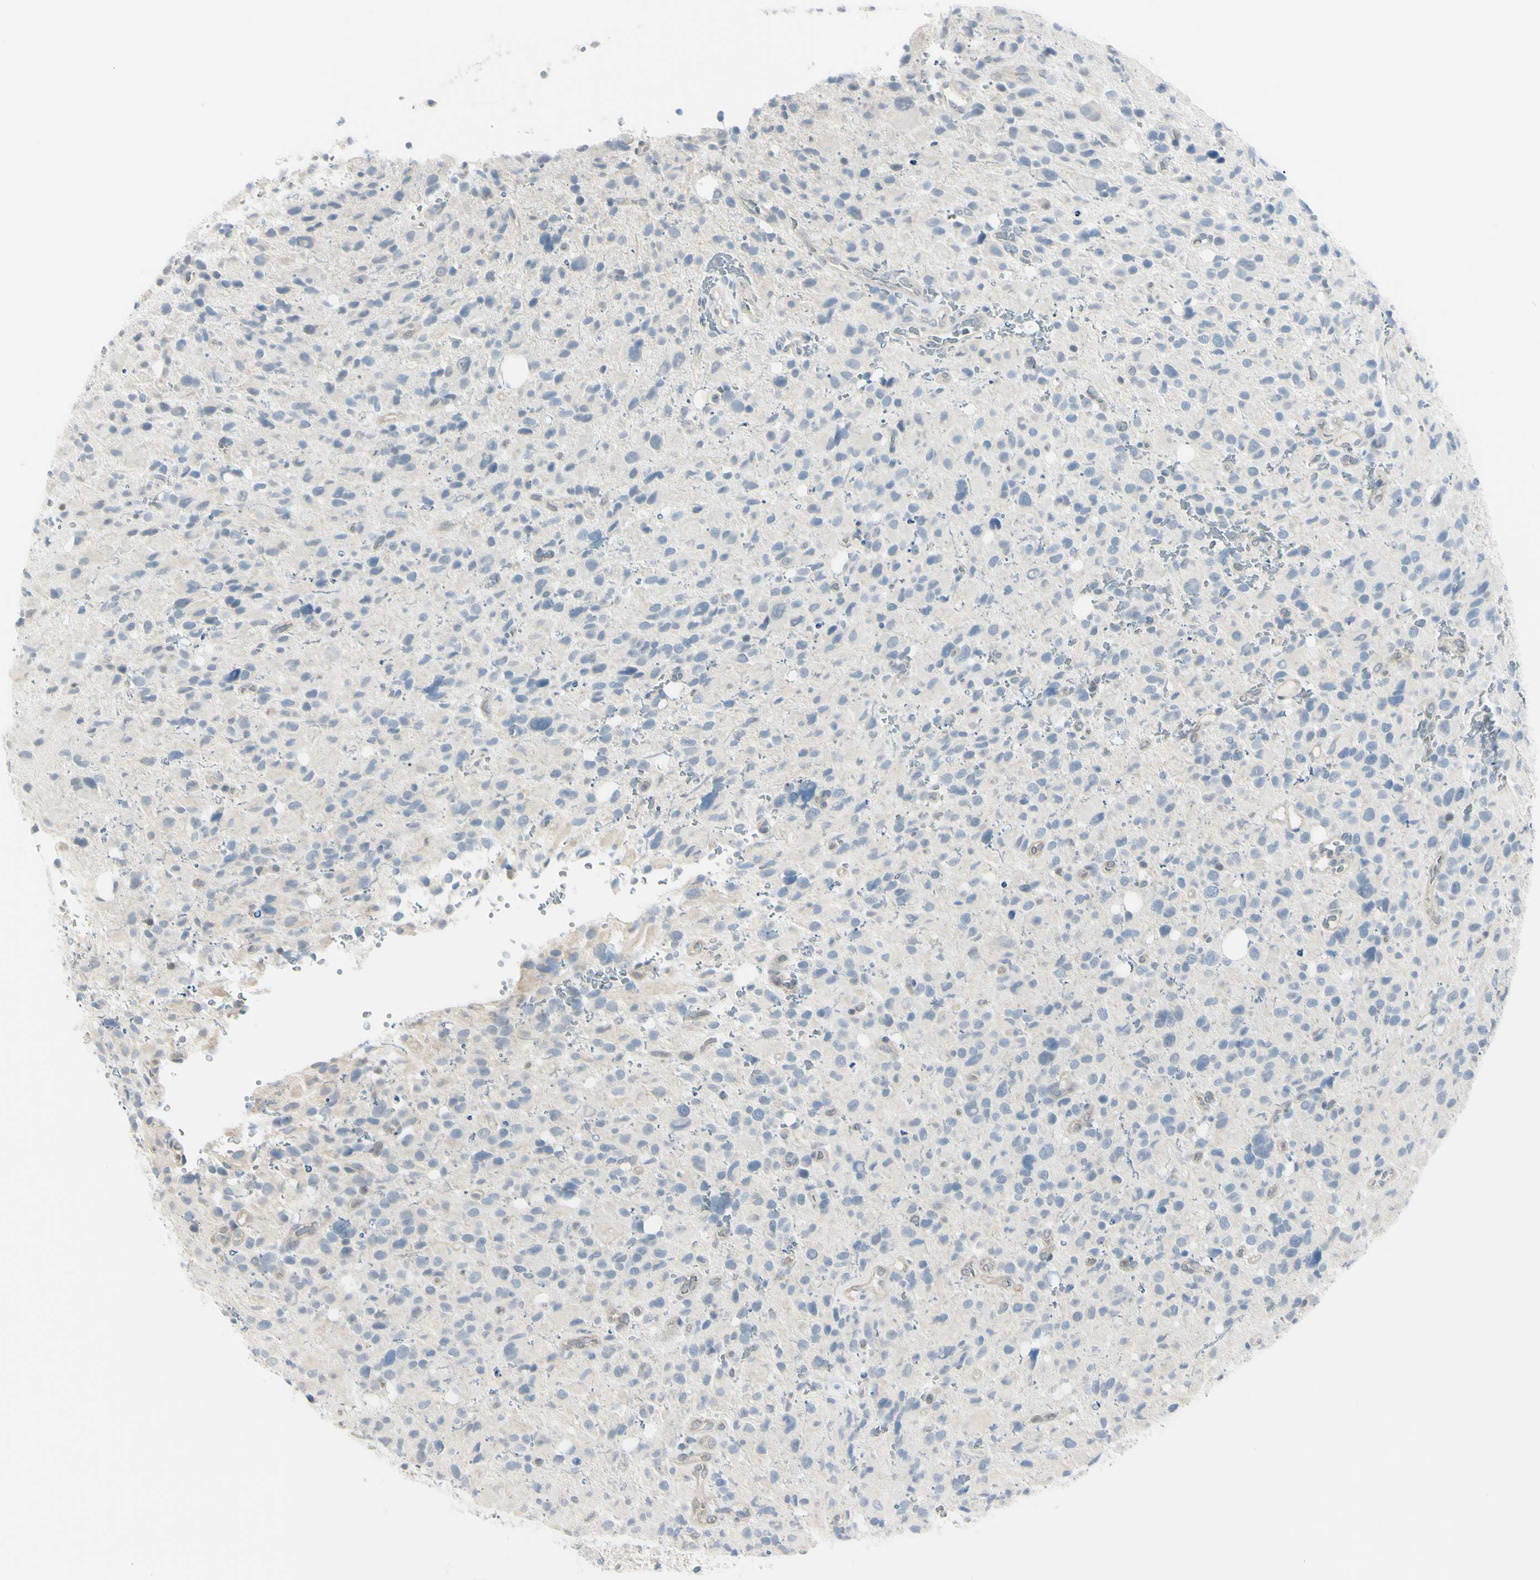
{"staining": {"intensity": "negative", "quantity": "none", "location": "none"}, "tissue": "glioma", "cell_type": "Tumor cells", "image_type": "cancer", "snomed": [{"axis": "morphology", "description": "Glioma, malignant, High grade"}, {"axis": "topography", "description": "Brain"}], "caption": "Malignant high-grade glioma stained for a protein using immunohistochemistry (IHC) reveals no positivity tumor cells.", "gene": "ASB9", "patient": {"sex": "male", "age": 48}}